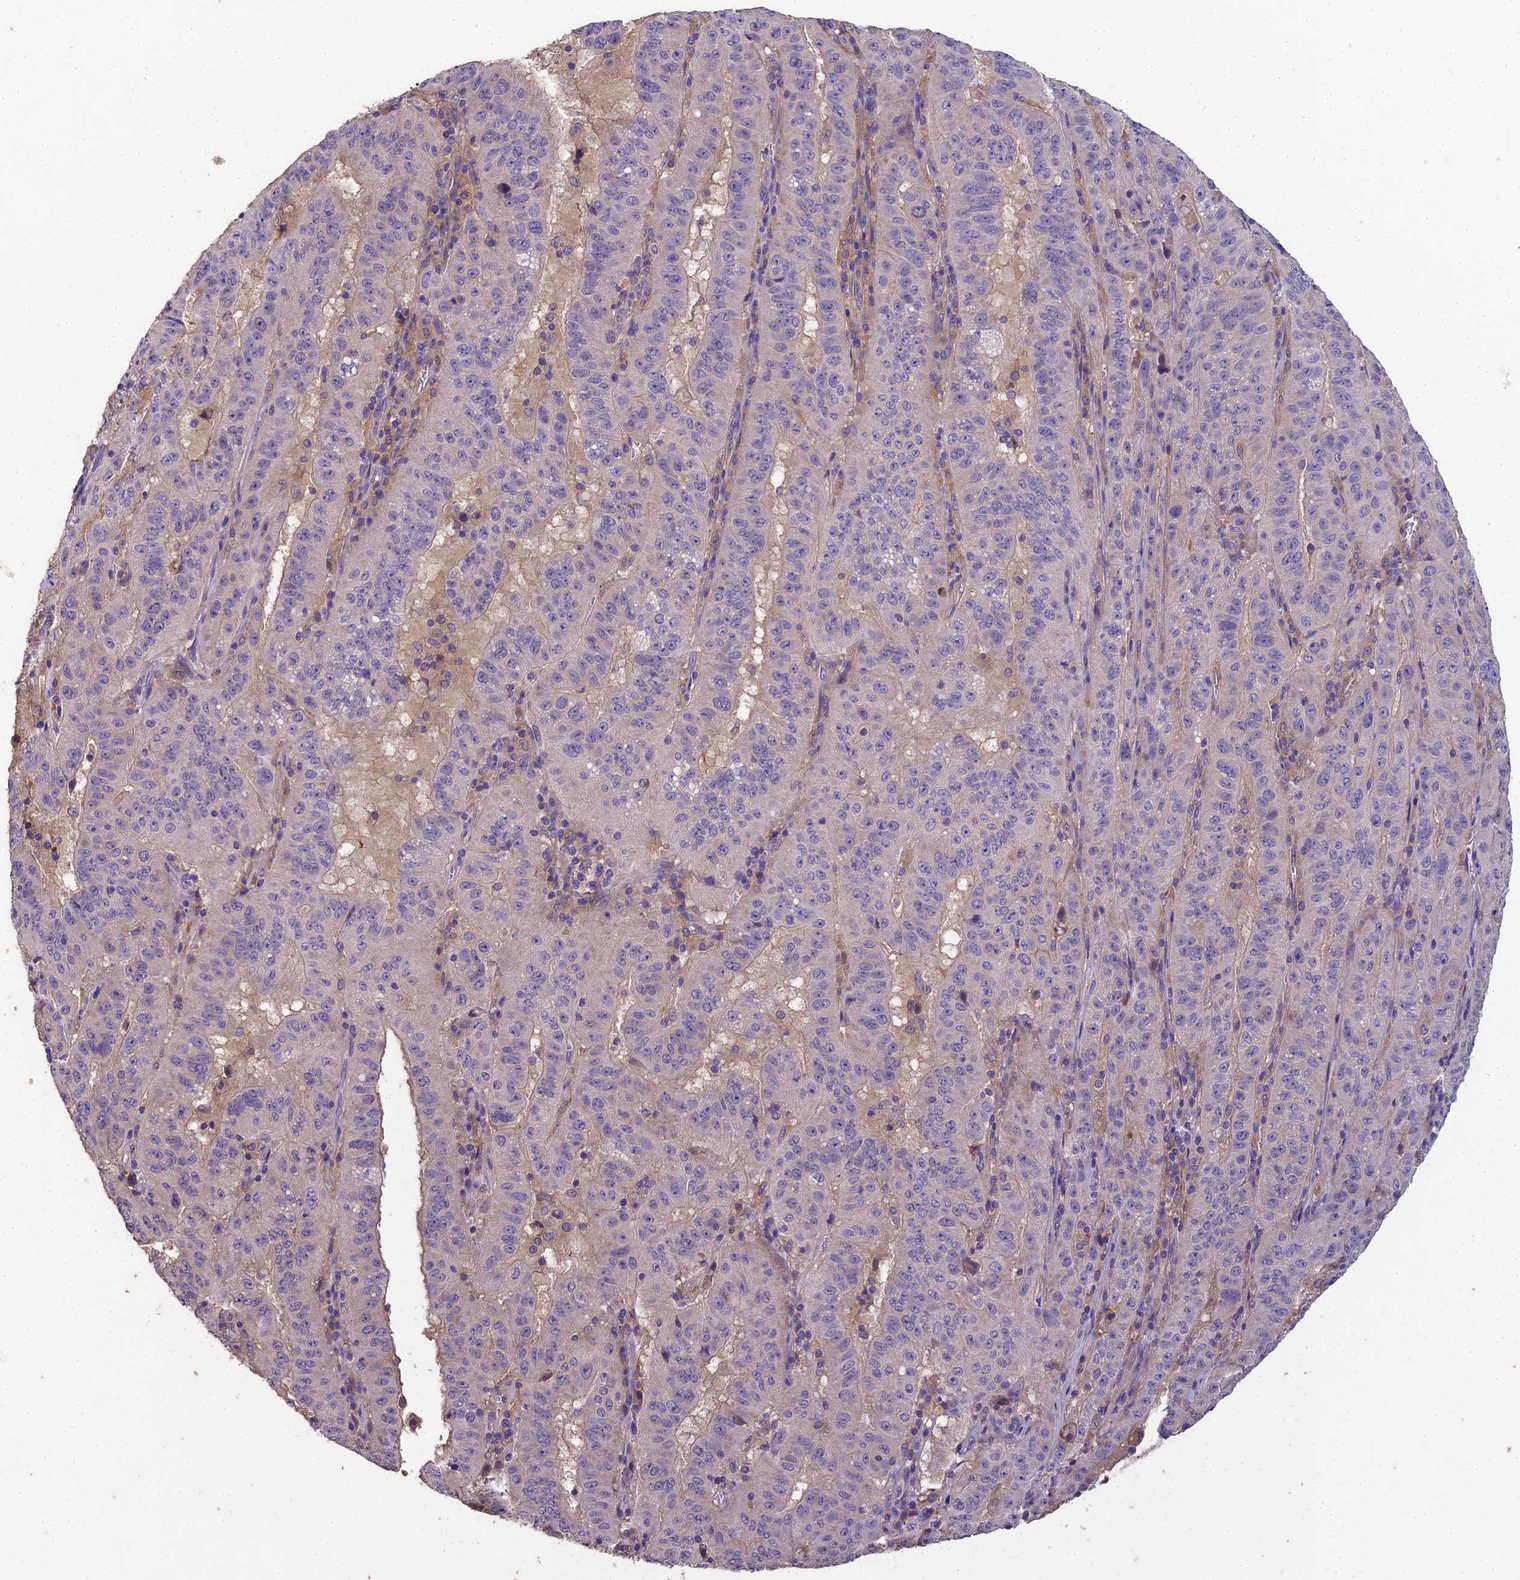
{"staining": {"intensity": "negative", "quantity": "none", "location": "none"}, "tissue": "pancreatic cancer", "cell_type": "Tumor cells", "image_type": "cancer", "snomed": [{"axis": "morphology", "description": "Adenocarcinoma, NOS"}, {"axis": "topography", "description": "Pancreas"}], "caption": "The histopathology image reveals no staining of tumor cells in pancreatic cancer (adenocarcinoma).", "gene": "CEACAM16", "patient": {"sex": "male", "age": 63}}